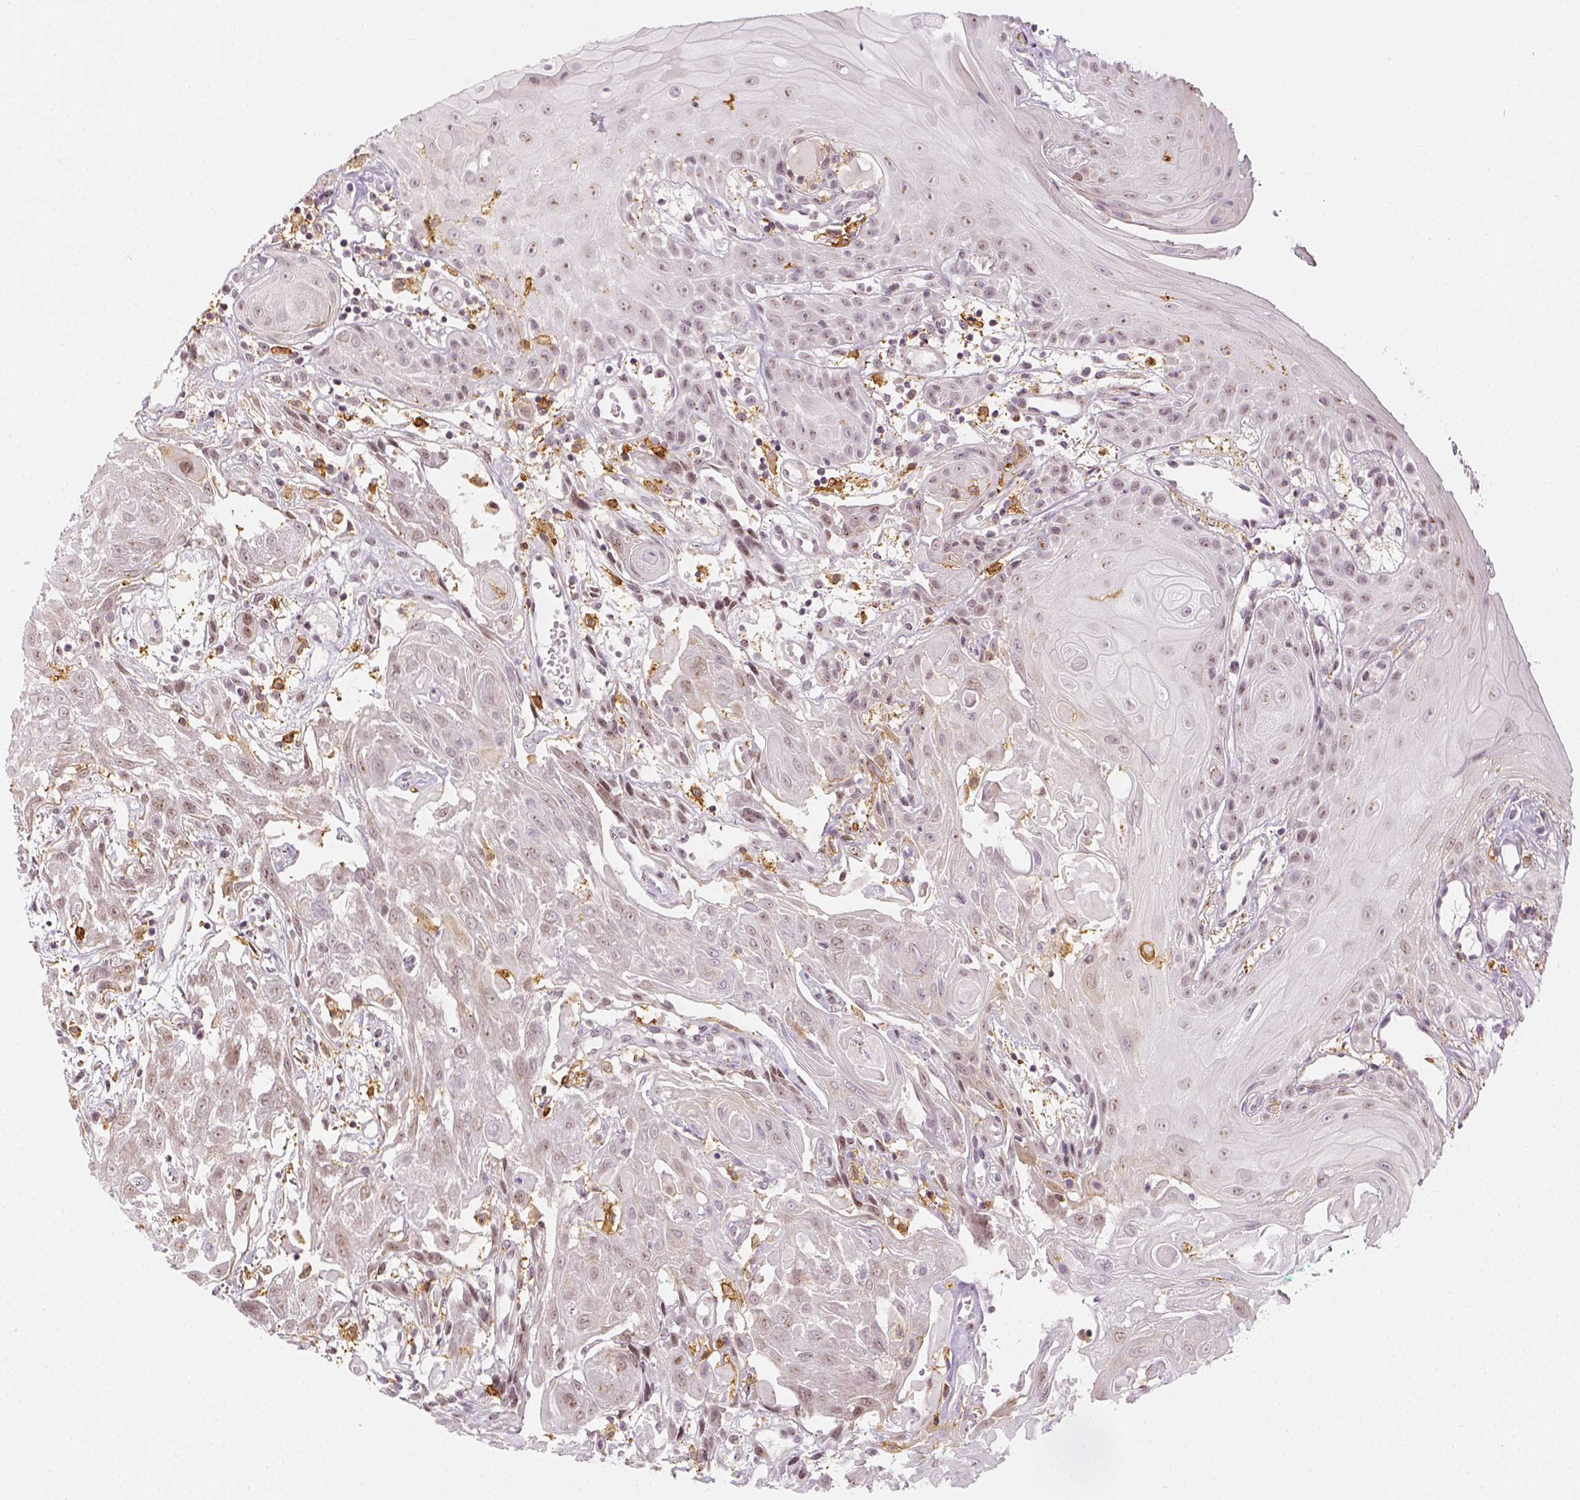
{"staining": {"intensity": "negative", "quantity": "none", "location": "none"}, "tissue": "head and neck cancer", "cell_type": "Tumor cells", "image_type": "cancer", "snomed": [{"axis": "morphology", "description": "Normal tissue, NOS"}, {"axis": "morphology", "description": "Squamous cell carcinoma, NOS"}, {"axis": "topography", "description": "Oral tissue"}, {"axis": "topography", "description": "Salivary gland"}, {"axis": "topography", "description": "Head-Neck"}], "caption": "Human head and neck cancer (squamous cell carcinoma) stained for a protein using immunohistochemistry (IHC) demonstrates no staining in tumor cells.", "gene": "CD14", "patient": {"sex": "female", "age": 62}}